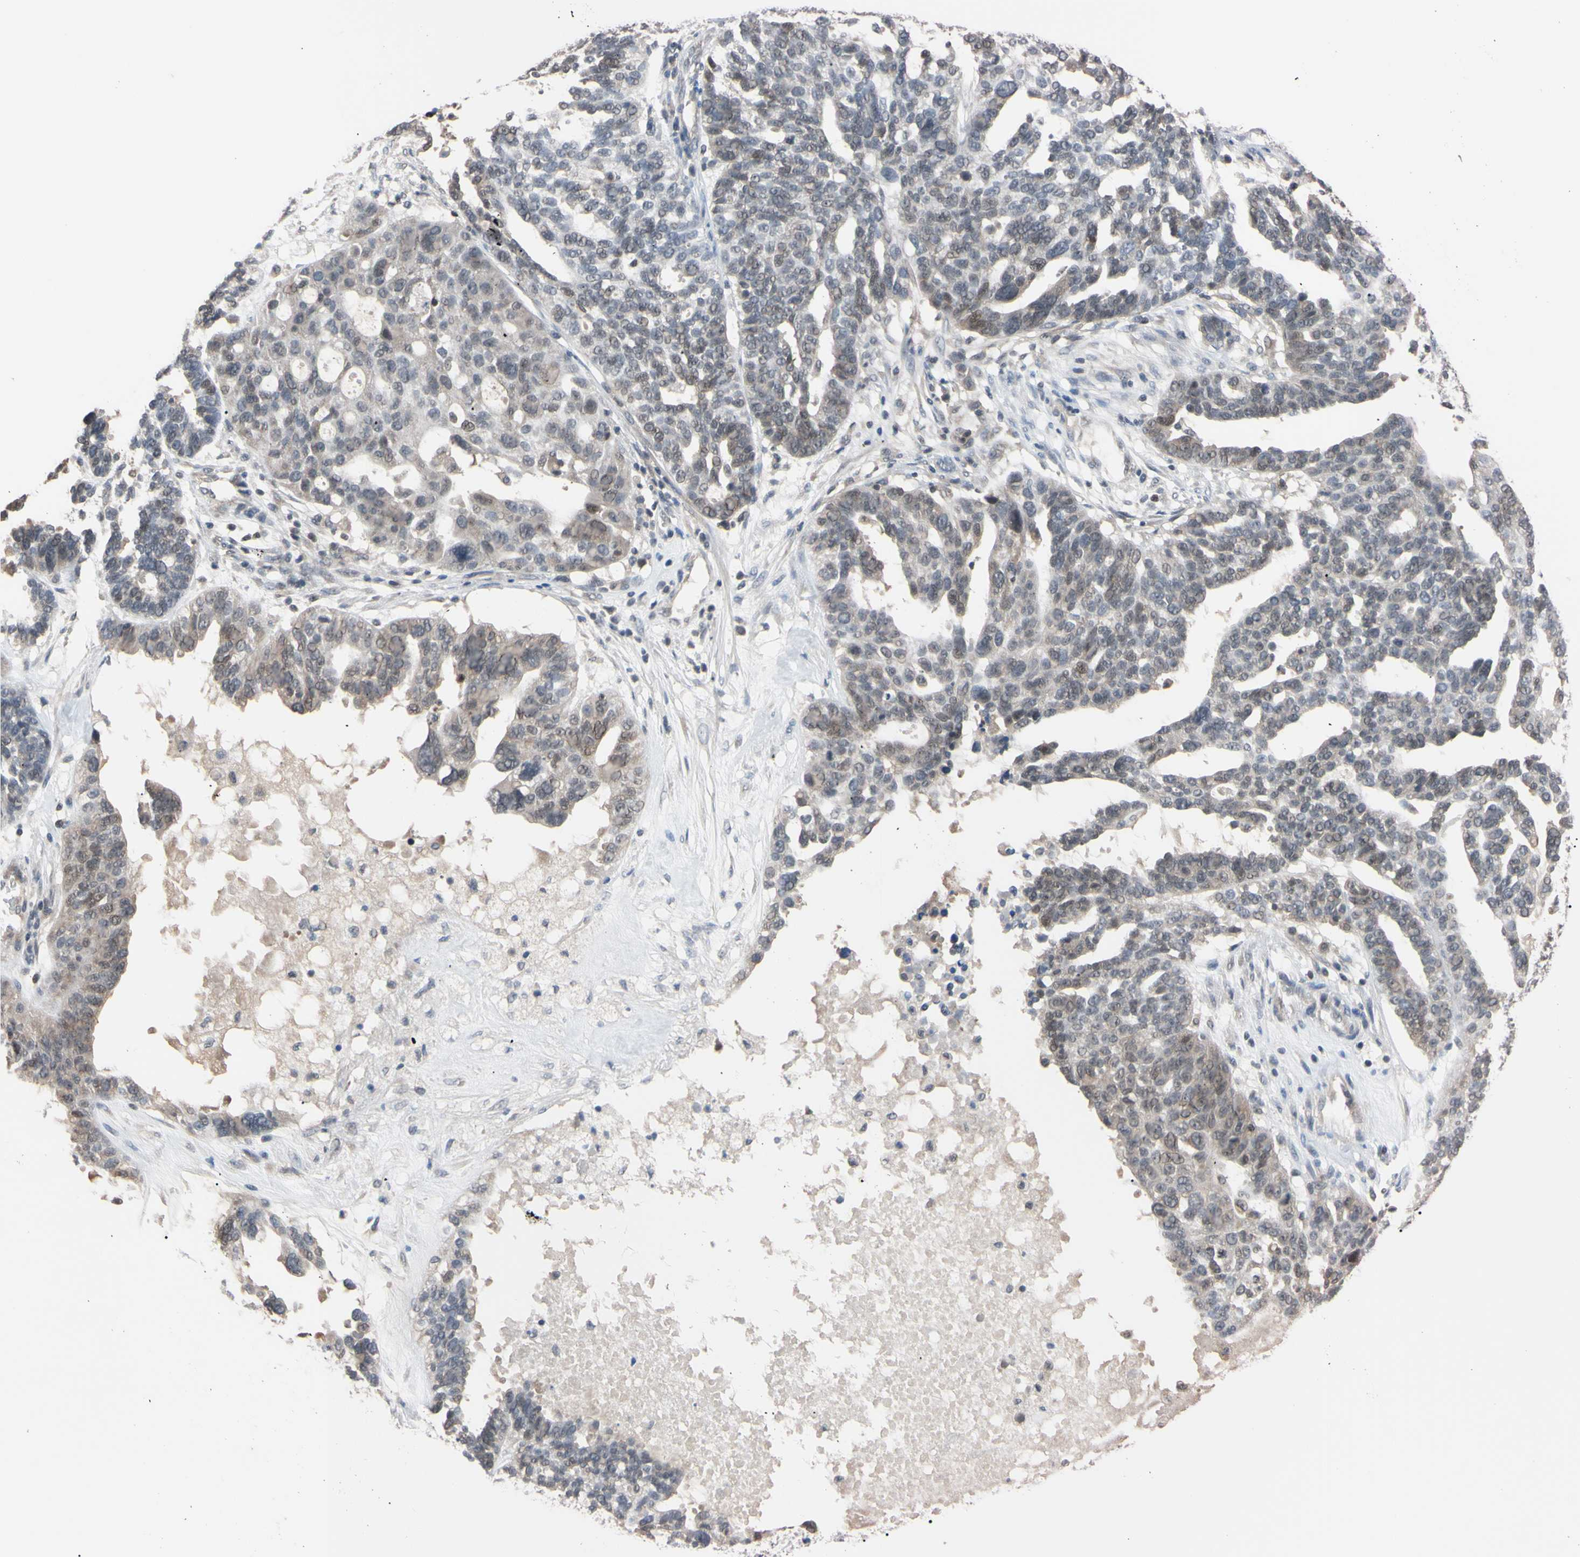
{"staining": {"intensity": "weak", "quantity": "25%-75%", "location": "nuclear"}, "tissue": "ovarian cancer", "cell_type": "Tumor cells", "image_type": "cancer", "snomed": [{"axis": "morphology", "description": "Cystadenocarcinoma, serous, NOS"}, {"axis": "topography", "description": "Ovary"}], "caption": "DAB immunohistochemical staining of human ovarian serous cystadenocarcinoma demonstrates weak nuclear protein expression in approximately 25%-75% of tumor cells.", "gene": "UBE2I", "patient": {"sex": "female", "age": 59}}